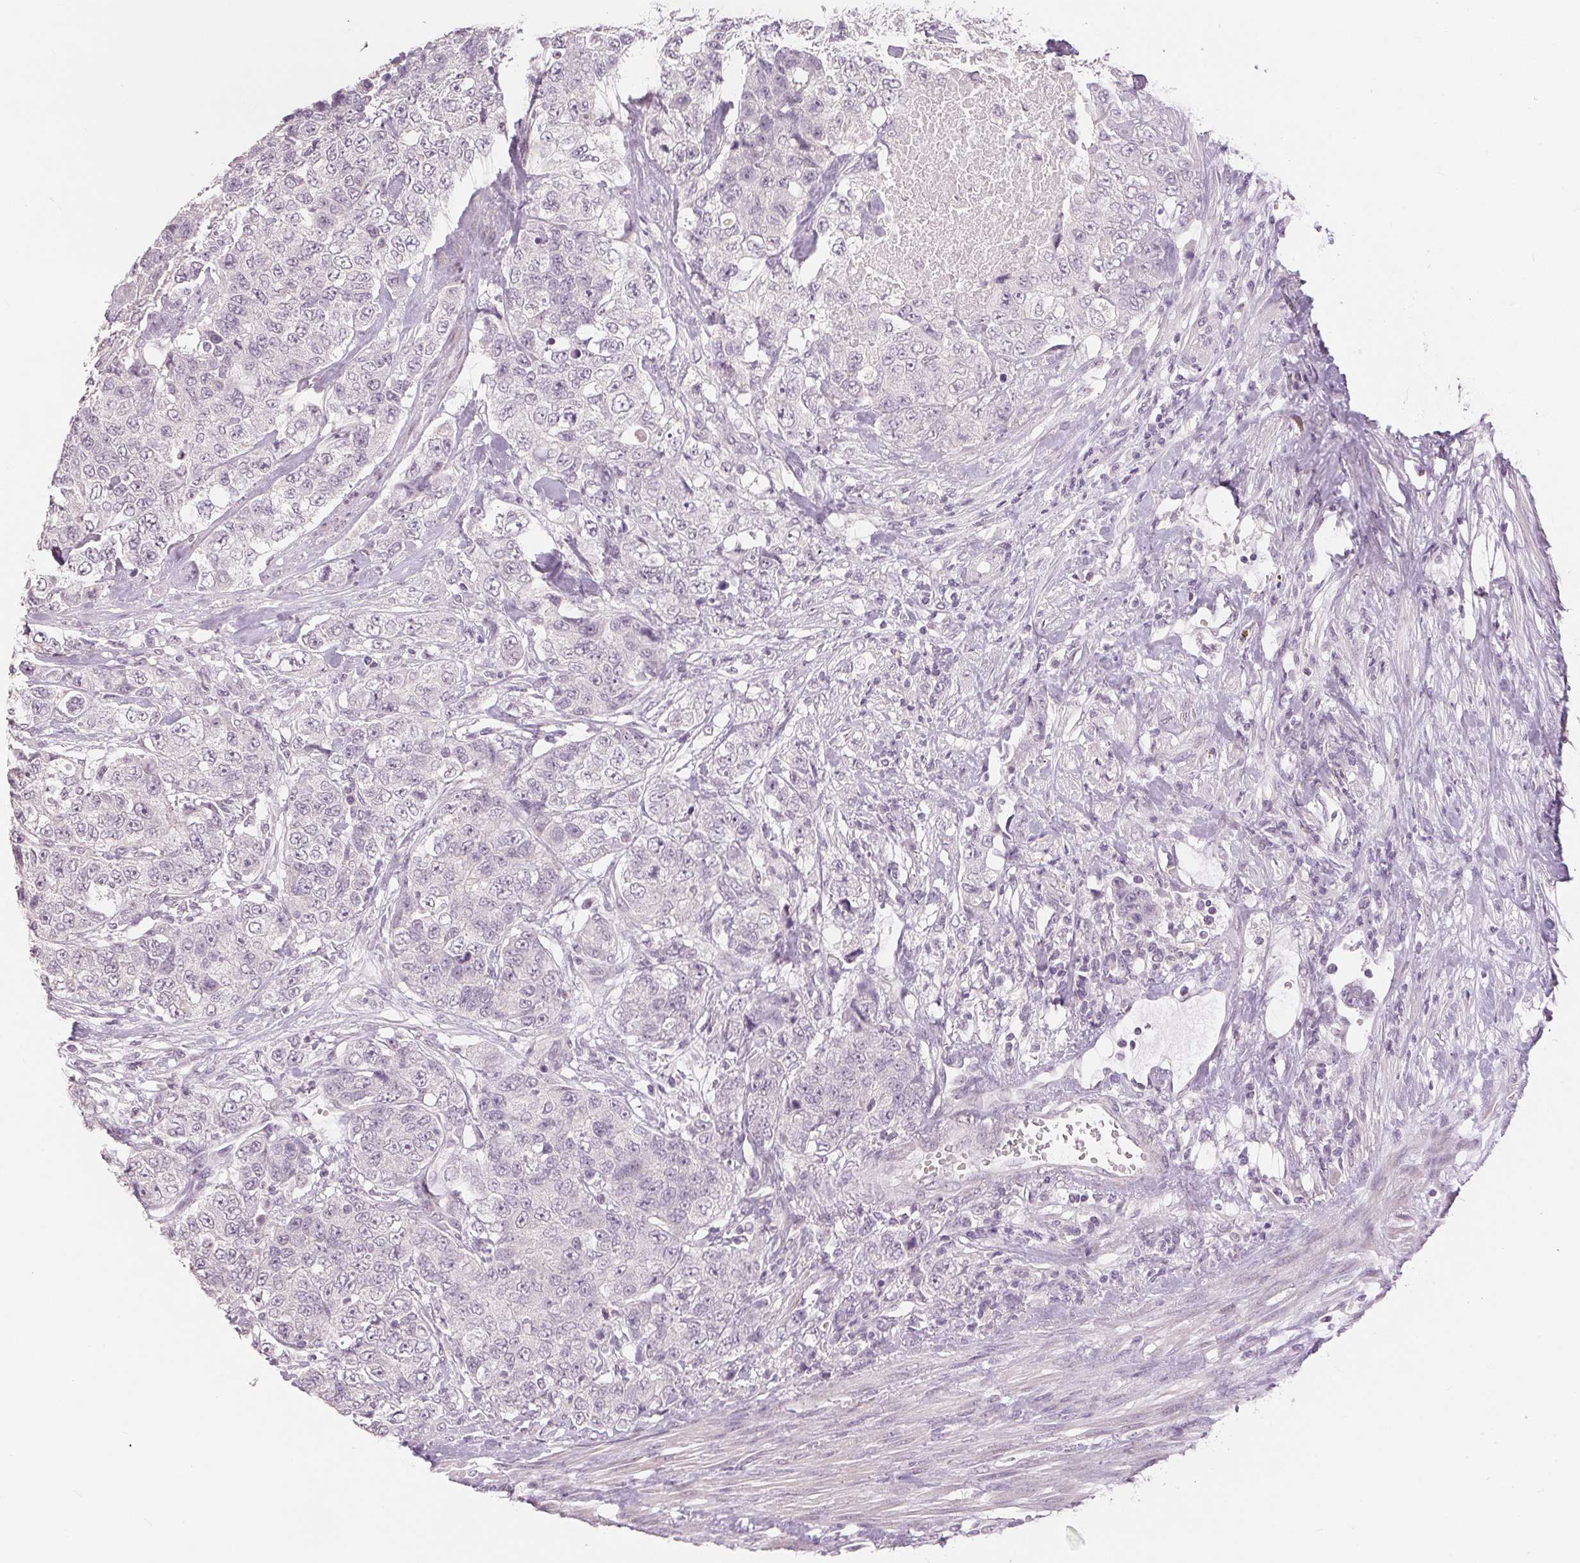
{"staining": {"intensity": "negative", "quantity": "none", "location": "none"}, "tissue": "urothelial cancer", "cell_type": "Tumor cells", "image_type": "cancer", "snomed": [{"axis": "morphology", "description": "Urothelial carcinoma, High grade"}, {"axis": "topography", "description": "Urinary bladder"}], "caption": "A micrograph of high-grade urothelial carcinoma stained for a protein demonstrates no brown staining in tumor cells. (DAB immunohistochemistry (IHC) visualized using brightfield microscopy, high magnification).", "gene": "SLC27A5", "patient": {"sex": "female", "age": 78}}